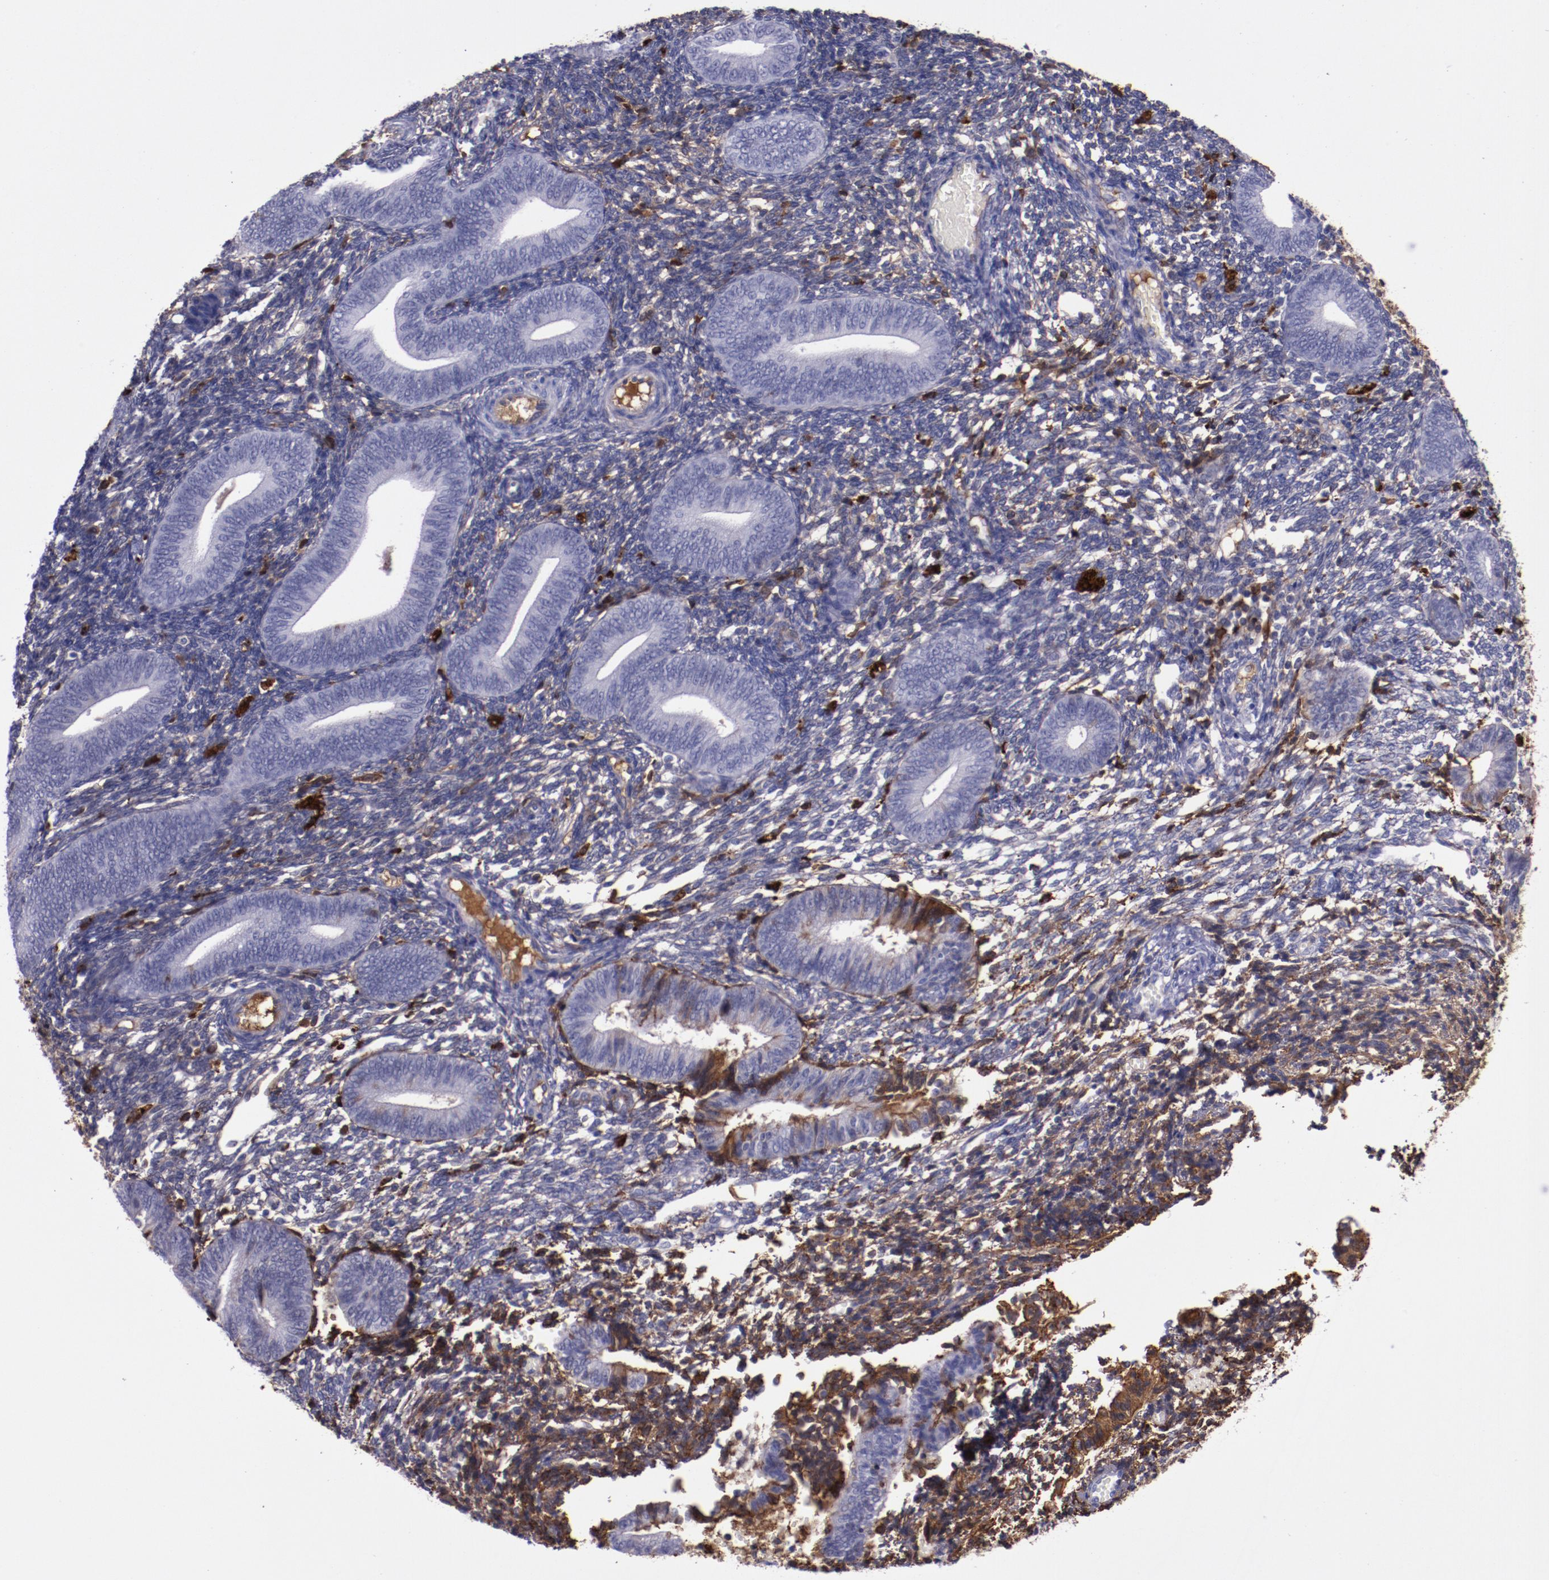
{"staining": {"intensity": "moderate", "quantity": "25%-75%", "location": "cytoplasmic/membranous"}, "tissue": "endometrium", "cell_type": "Cells in endometrial stroma", "image_type": "normal", "snomed": [{"axis": "morphology", "description": "Normal tissue, NOS"}, {"axis": "topography", "description": "Uterus"}, {"axis": "topography", "description": "Endometrium"}], "caption": "A high-resolution image shows IHC staining of unremarkable endometrium, which displays moderate cytoplasmic/membranous expression in about 25%-75% of cells in endometrial stroma.", "gene": "APOH", "patient": {"sex": "female", "age": 33}}